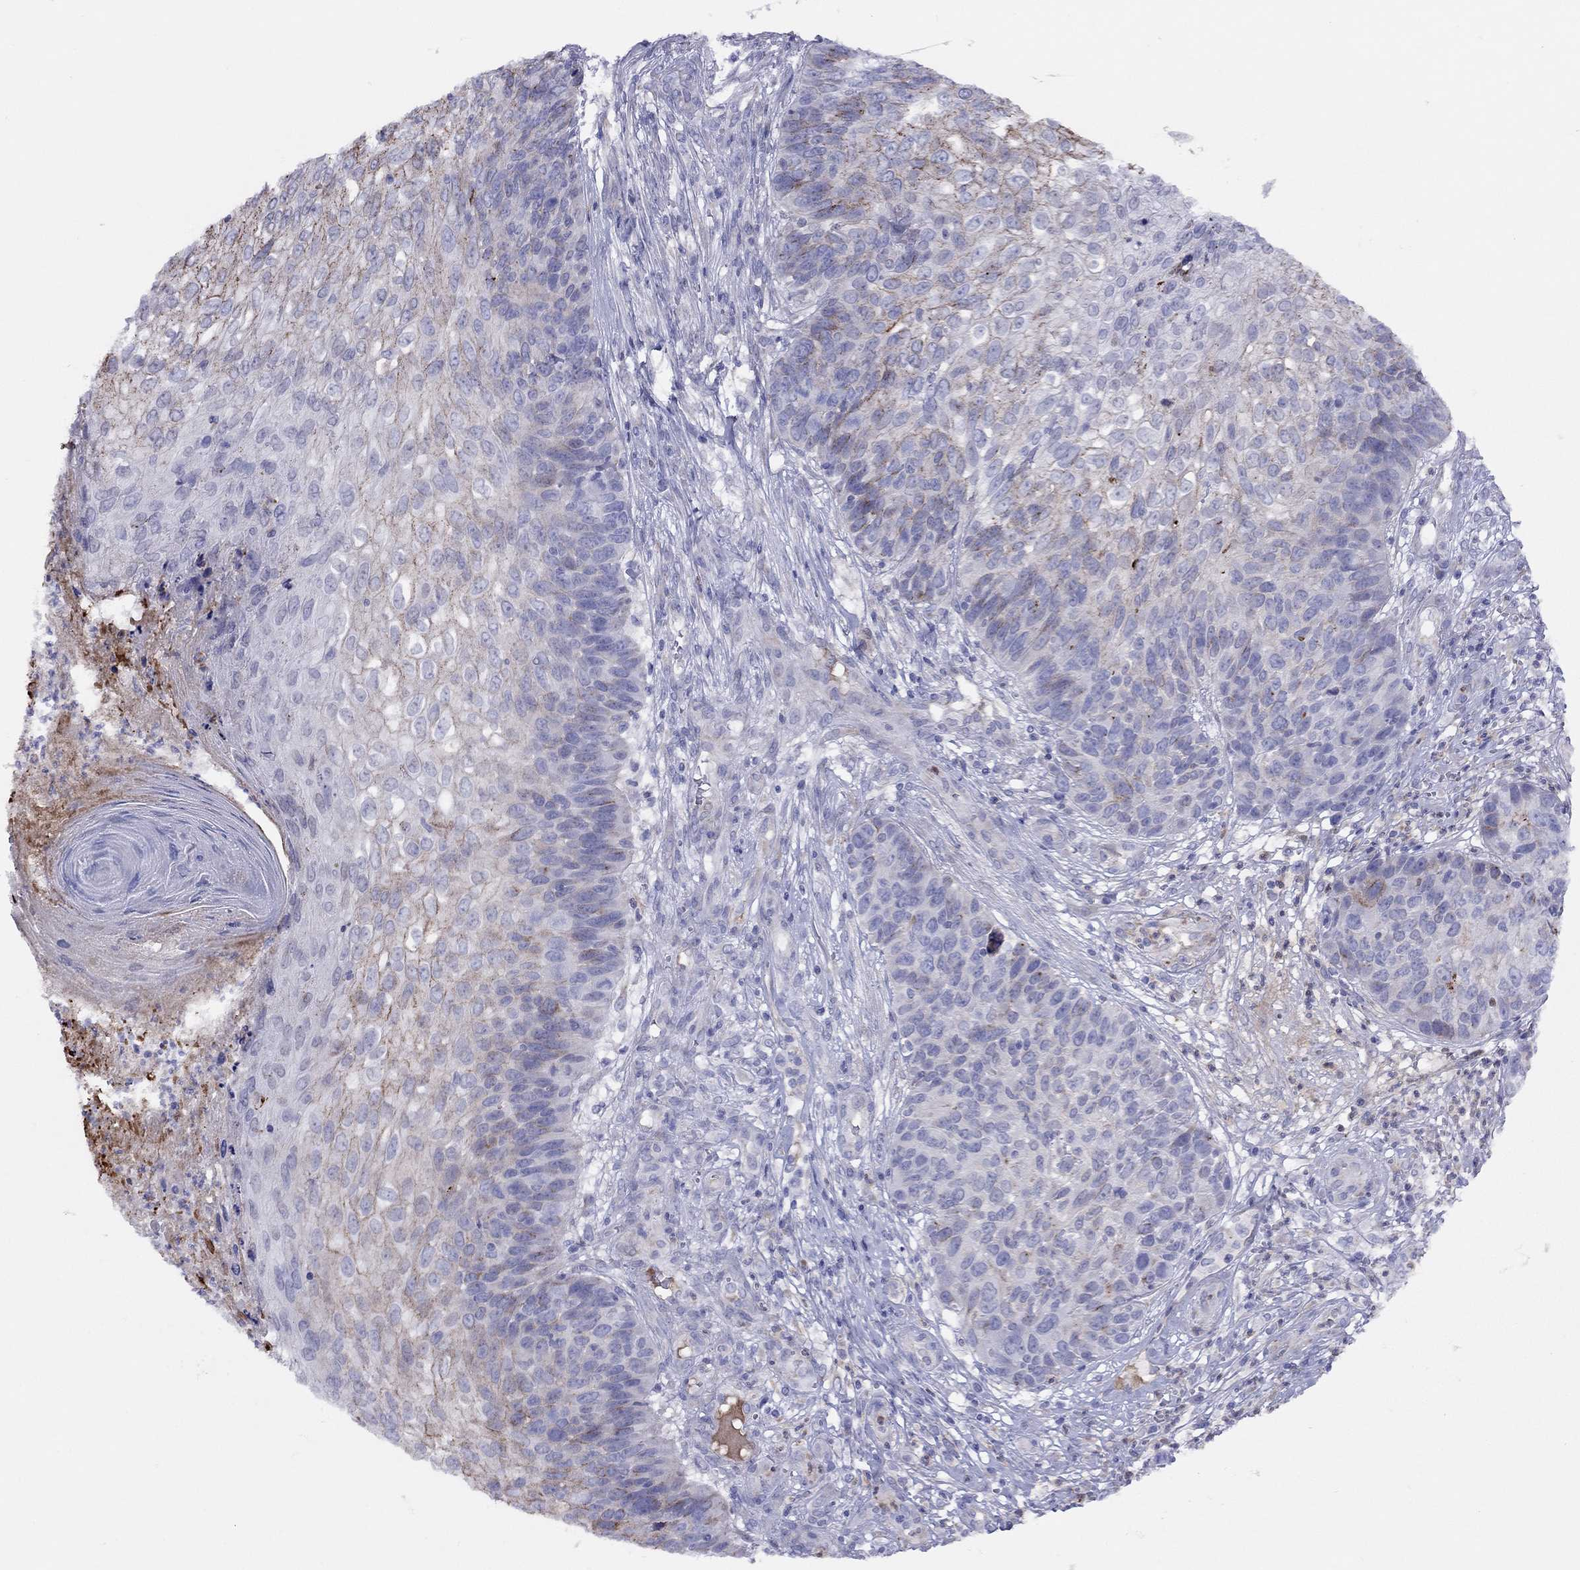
{"staining": {"intensity": "moderate", "quantity": "<25%", "location": "cytoplasmic/membranous"}, "tissue": "skin cancer", "cell_type": "Tumor cells", "image_type": "cancer", "snomed": [{"axis": "morphology", "description": "Squamous cell carcinoma, NOS"}, {"axis": "topography", "description": "Skin"}], "caption": "Protein expression analysis of human skin cancer (squamous cell carcinoma) reveals moderate cytoplasmic/membranous positivity in approximately <25% of tumor cells.", "gene": "SPINT4", "patient": {"sex": "male", "age": 92}}